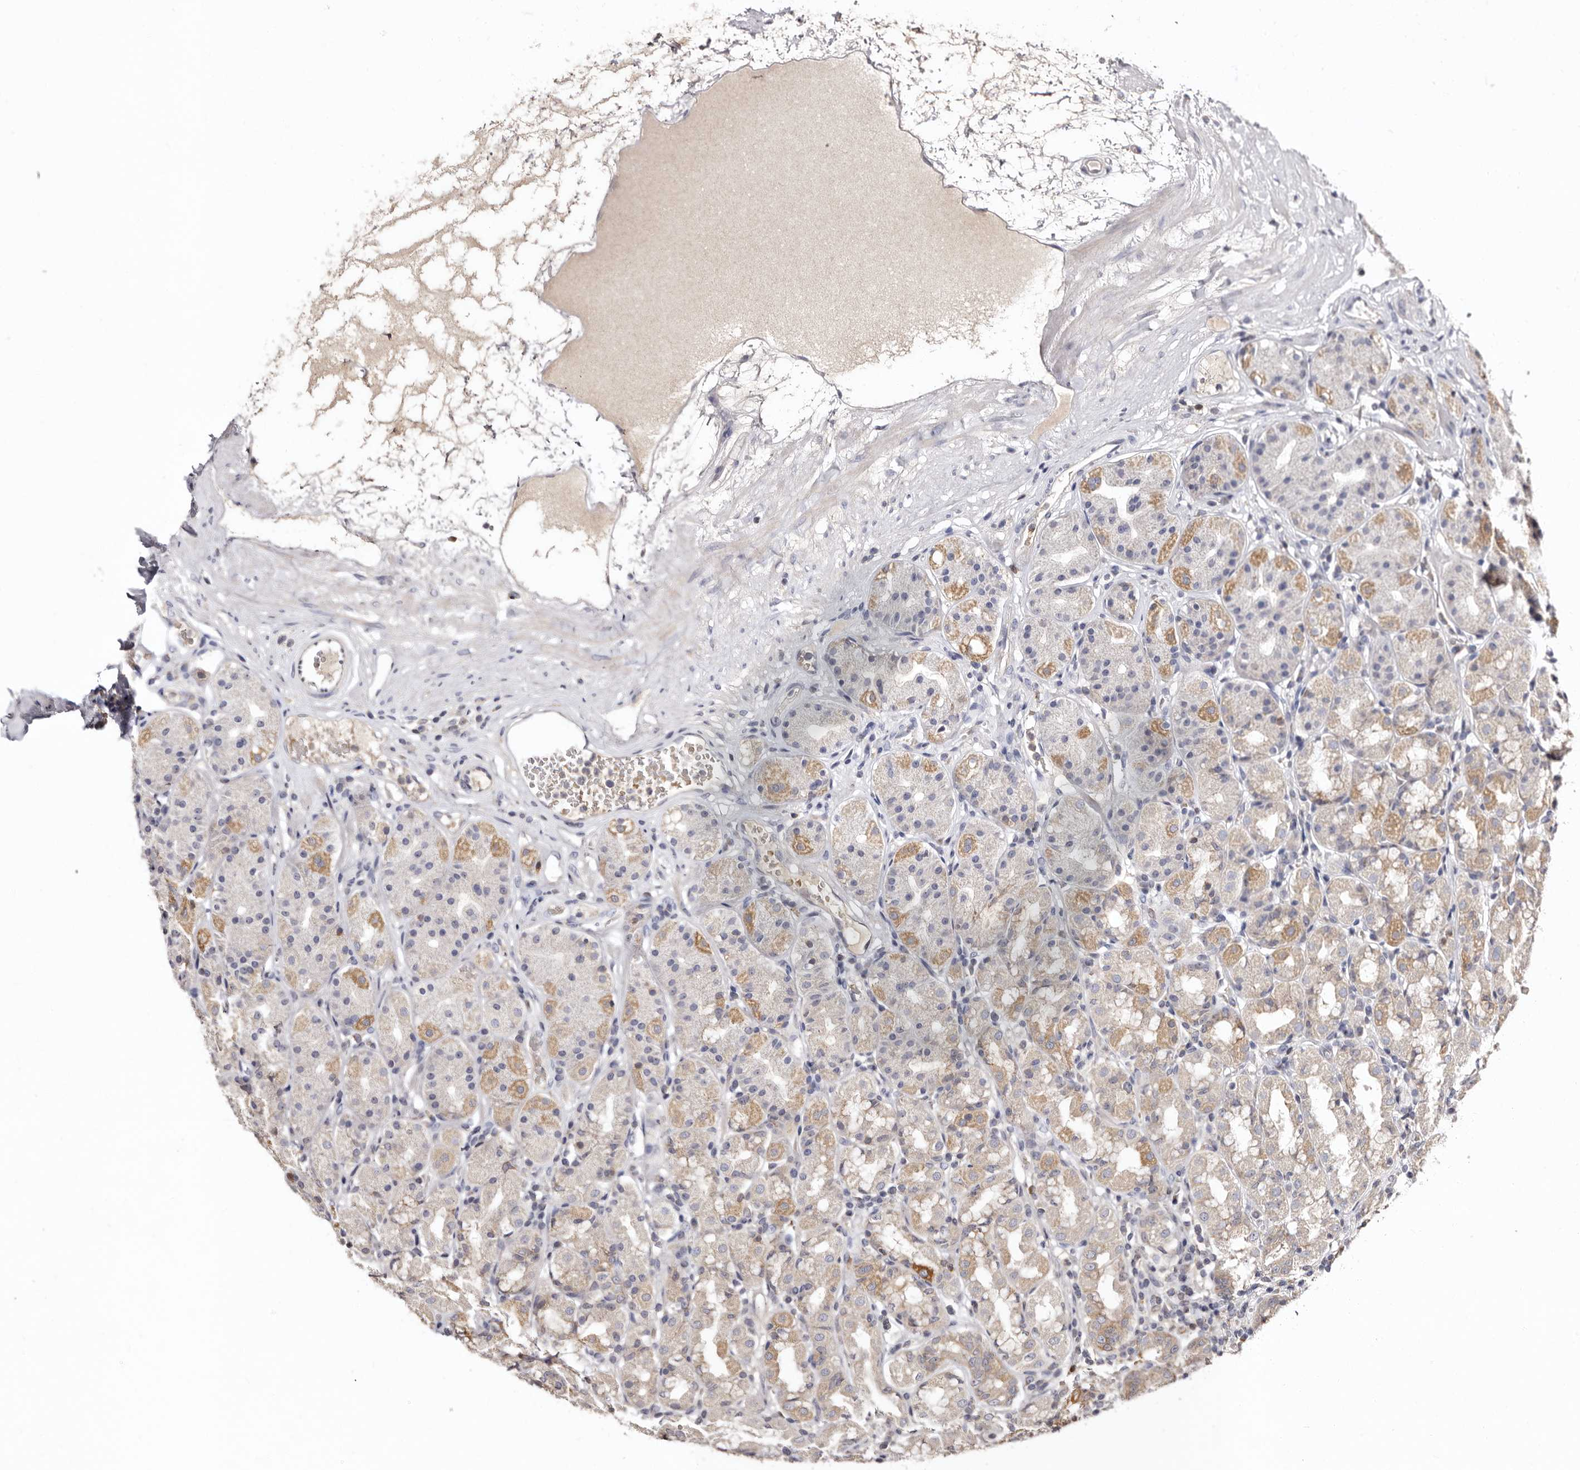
{"staining": {"intensity": "moderate", "quantity": "<25%", "location": "cytoplasmic/membranous"}, "tissue": "stomach", "cell_type": "Glandular cells", "image_type": "normal", "snomed": [{"axis": "morphology", "description": "Normal tissue, NOS"}, {"axis": "topography", "description": "Stomach, lower"}], "caption": "This micrograph shows normal stomach stained with IHC to label a protein in brown. The cytoplasmic/membranous of glandular cells show moderate positivity for the protein. Nuclei are counter-stained blue.", "gene": "BAX", "patient": {"sex": "female", "age": 56}}